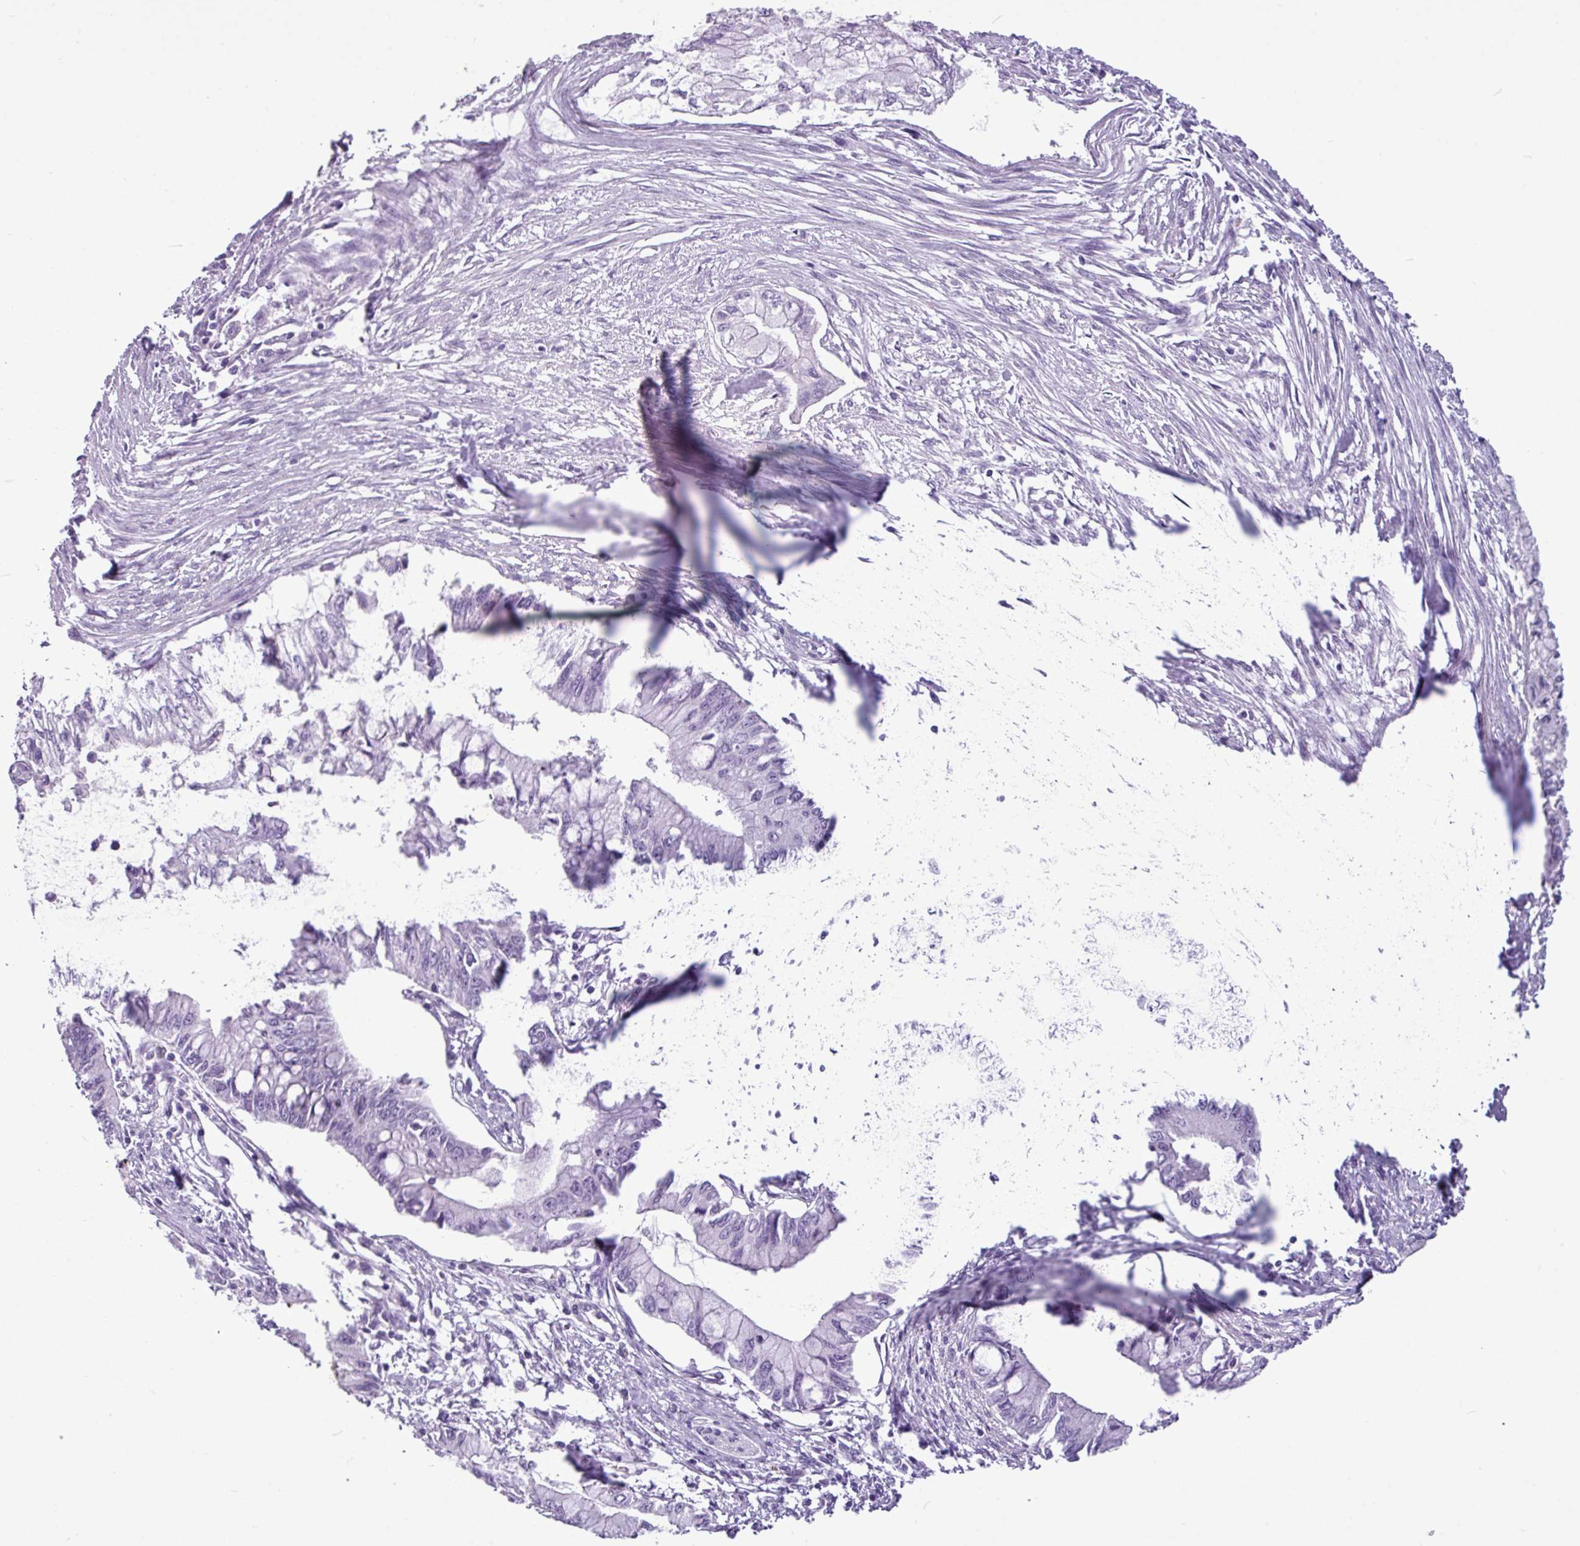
{"staining": {"intensity": "negative", "quantity": "none", "location": "none"}, "tissue": "pancreatic cancer", "cell_type": "Tumor cells", "image_type": "cancer", "snomed": [{"axis": "morphology", "description": "Adenocarcinoma, NOS"}, {"axis": "topography", "description": "Pancreas"}], "caption": "Pancreatic cancer (adenocarcinoma) stained for a protein using immunohistochemistry exhibits no expression tumor cells.", "gene": "AMY1B", "patient": {"sex": "male", "age": 48}}